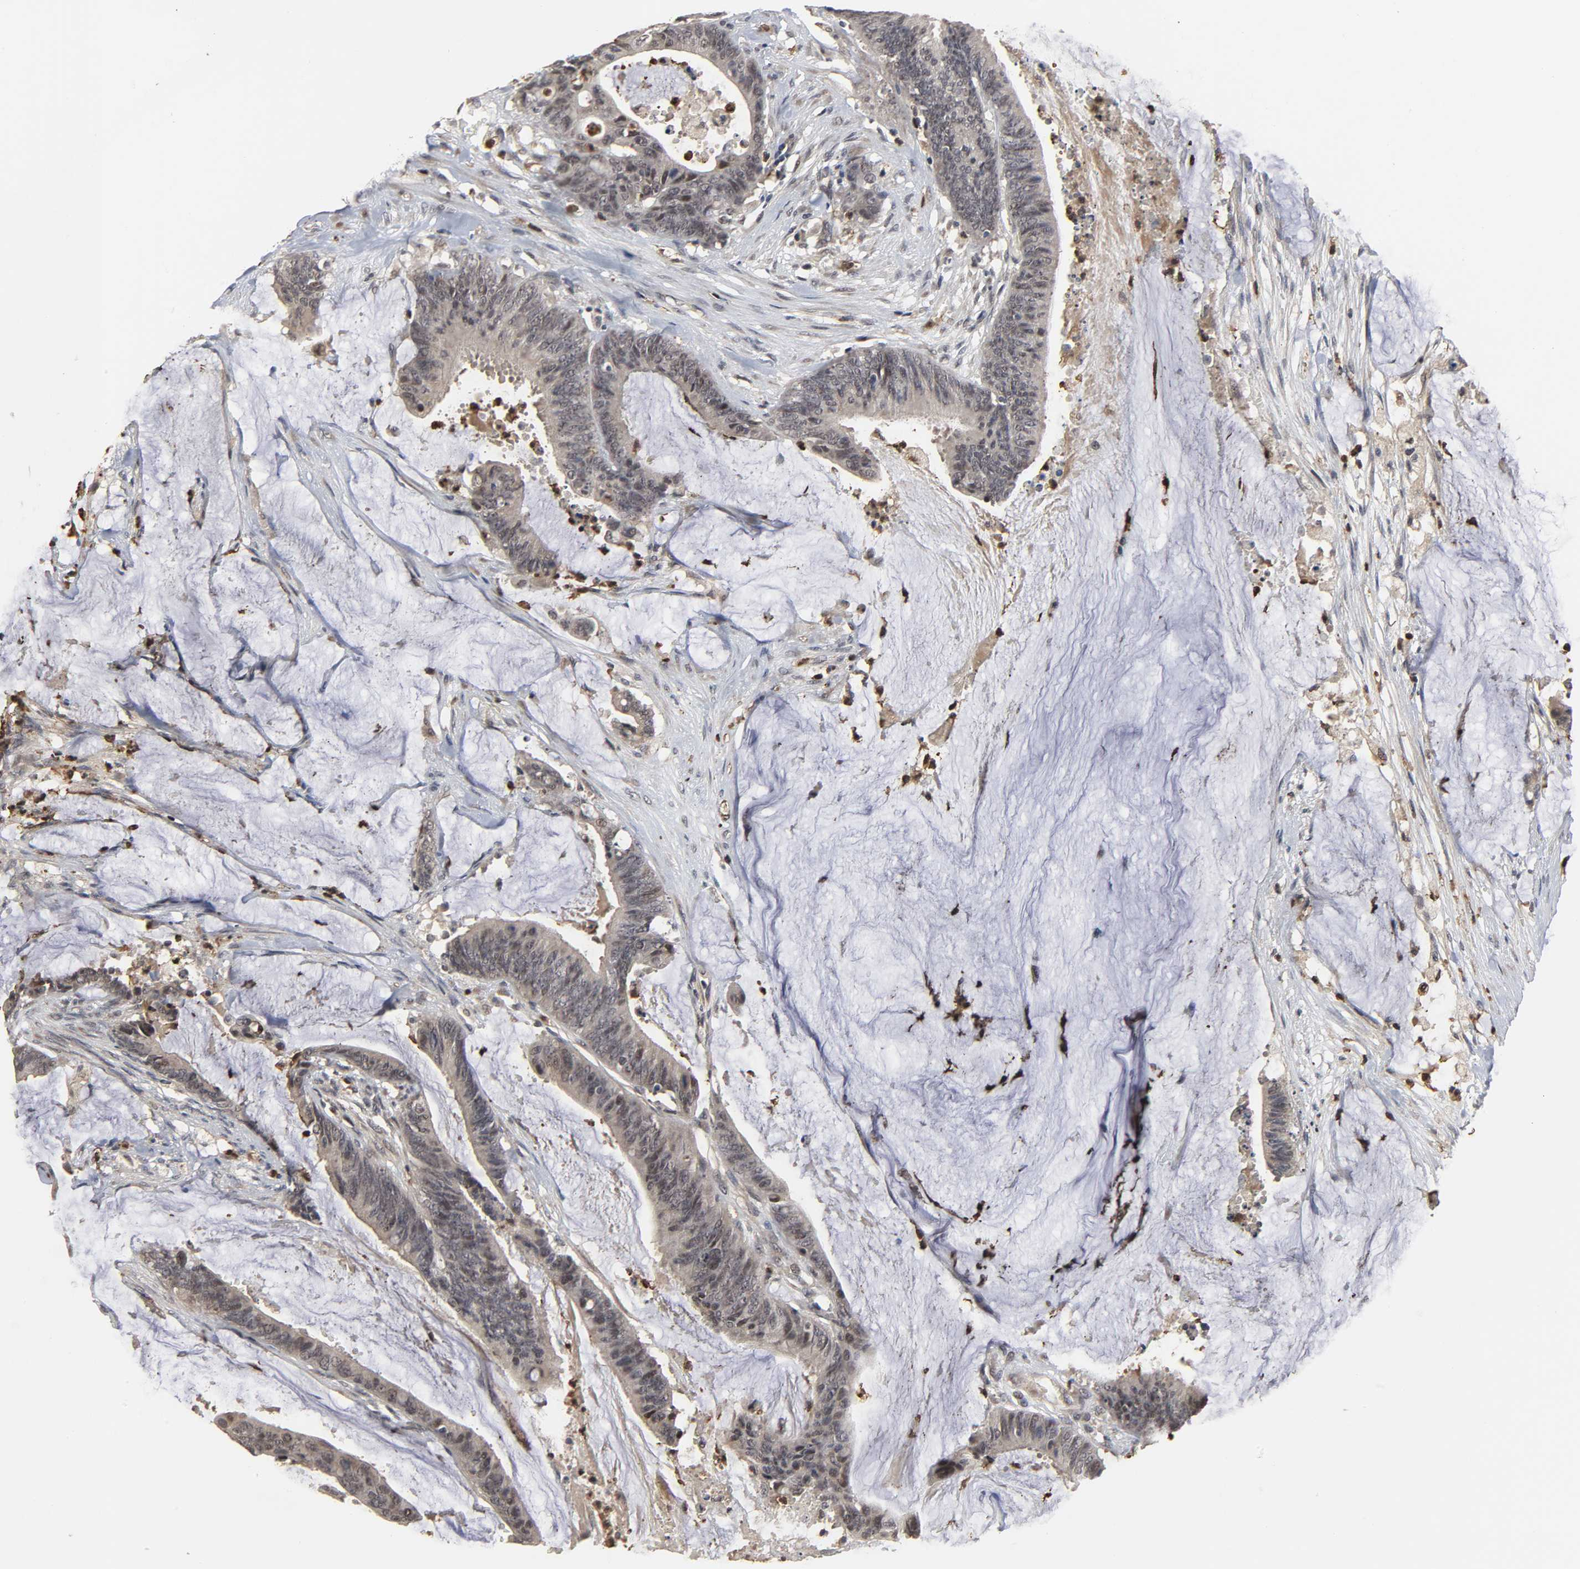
{"staining": {"intensity": "negative", "quantity": "none", "location": "none"}, "tissue": "colorectal cancer", "cell_type": "Tumor cells", "image_type": "cancer", "snomed": [{"axis": "morphology", "description": "Adenocarcinoma, NOS"}, {"axis": "topography", "description": "Rectum"}], "caption": "This micrograph is of colorectal cancer (adenocarcinoma) stained with IHC to label a protein in brown with the nuclei are counter-stained blue. There is no positivity in tumor cells.", "gene": "RTL5", "patient": {"sex": "female", "age": 66}}